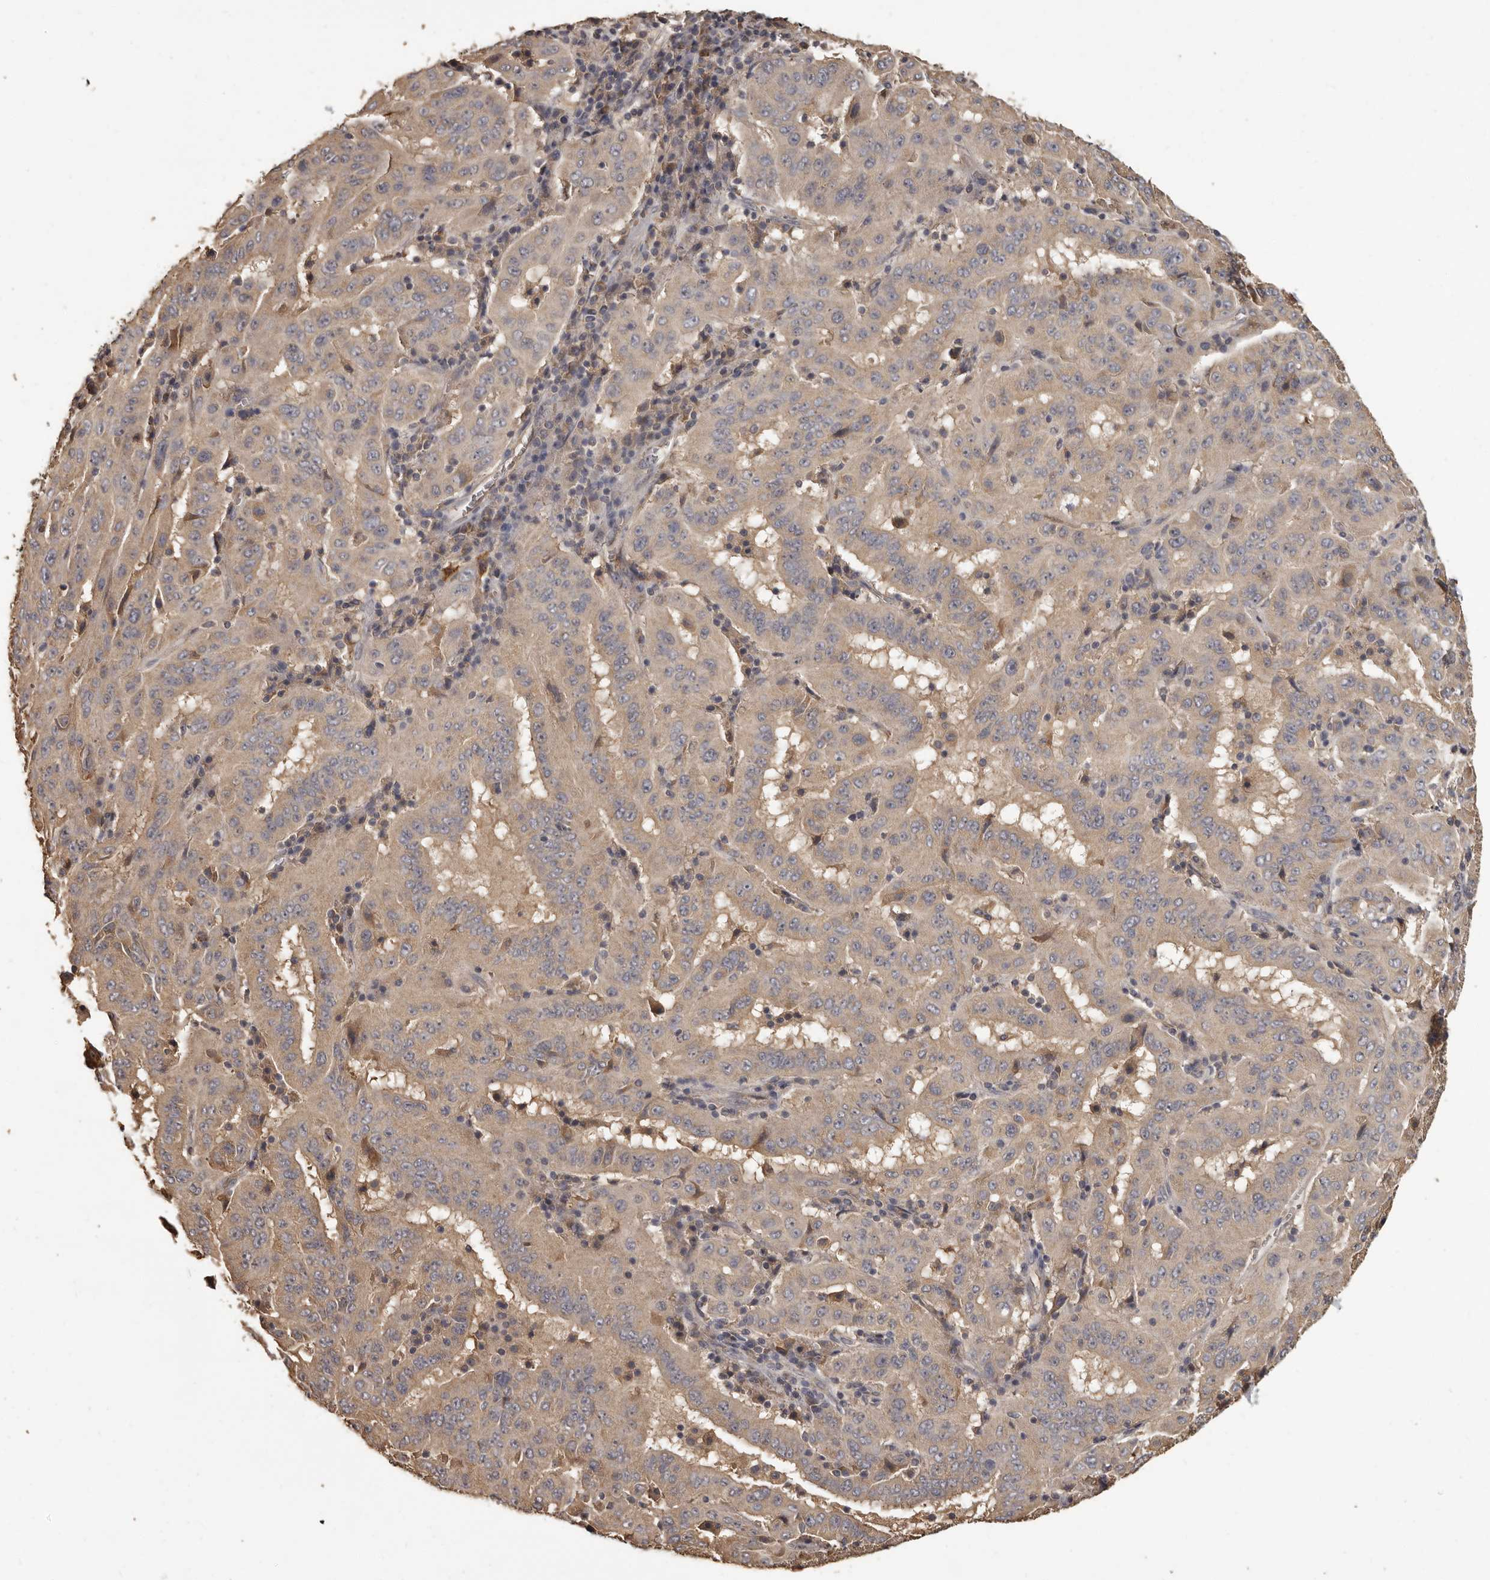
{"staining": {"intensity": "weak", "quantity": ">75%", "location": "cytoplasmic/membranous"}, "tissue": "pancreatic cancer", "cell_type": "Tumor cells", "image_type": "cancer", "snomed": [{"axis": "morphology", "description": "Adenocarcinoma, NOS"}, {"axis": "topography", "description": "Pancreas"}], "caption": "Weak cytoplasmic/membranous expression for a protein is present in approximately >75% of tumor cells of pancreatic cancer (adenocarcinoma) using immunohistochemistry.", "gene": "MGAT5", "patient": {"sex": "male", "age": 63}}